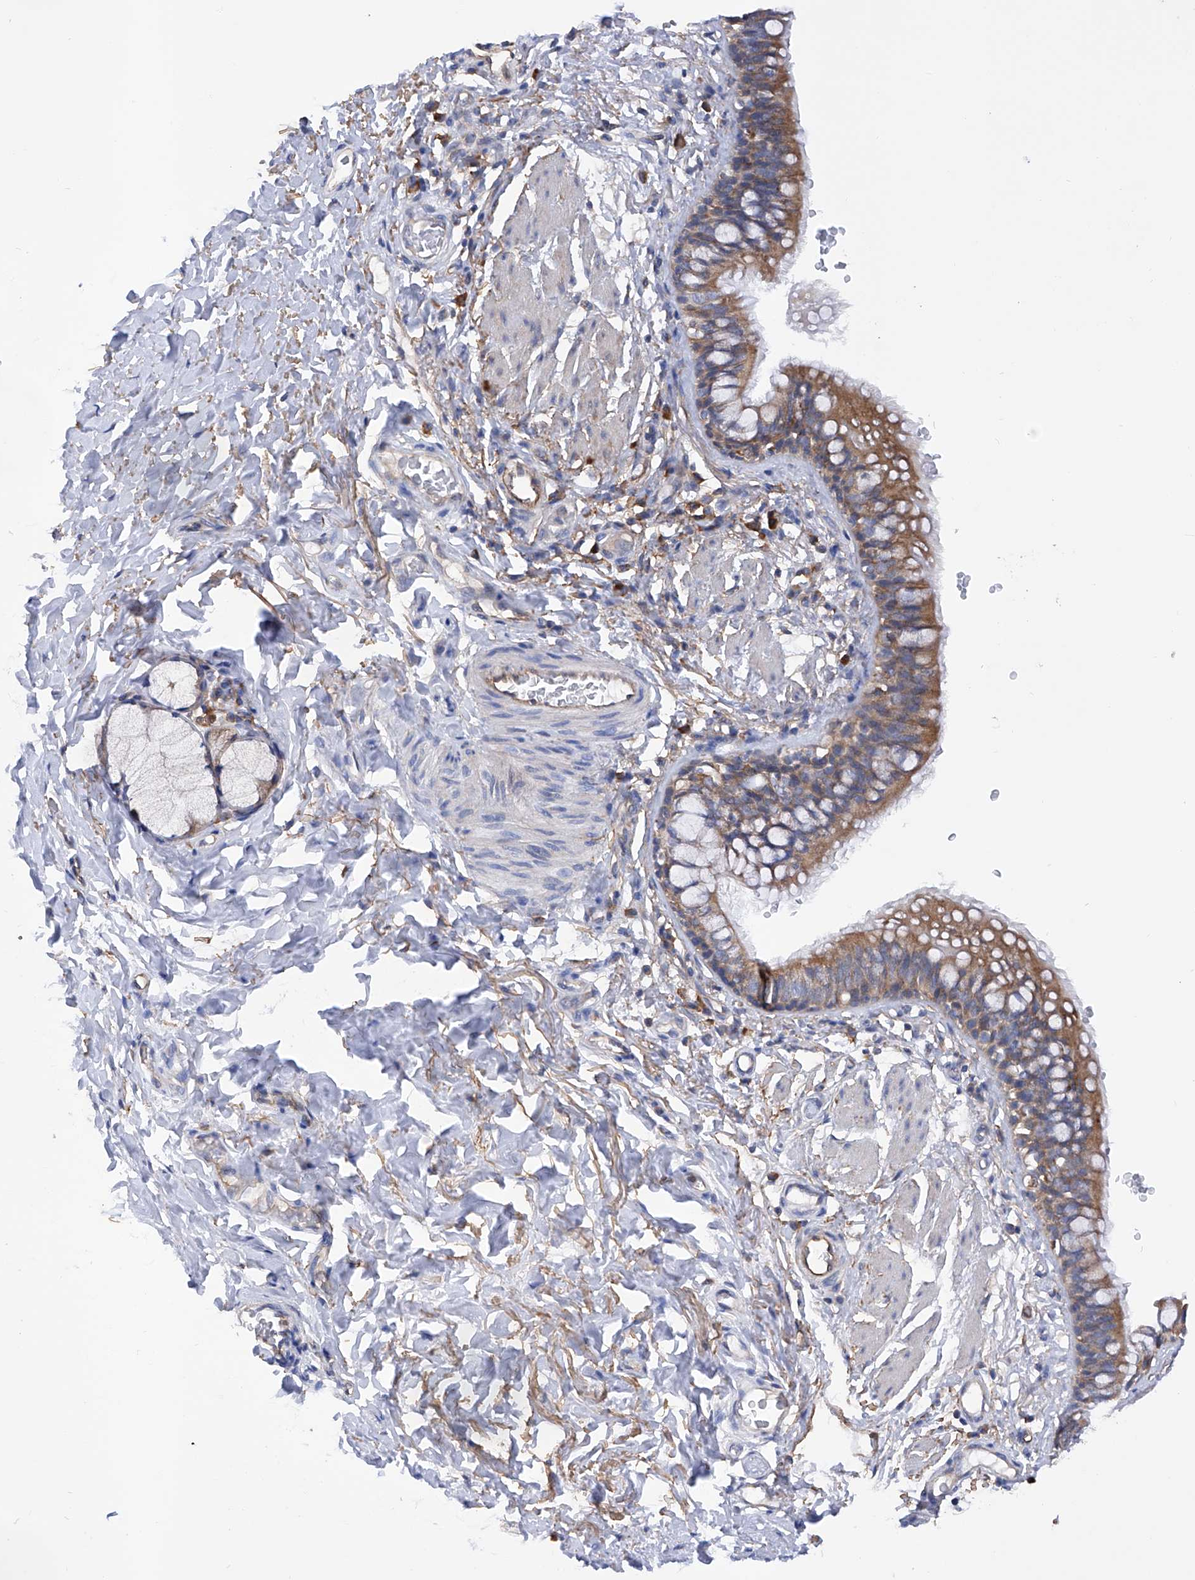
{"staining": {"intensity": "moderate", "quantity": ">75%", "location": "cytoplasmic/membranous"}, "tissue": "bronchus", "cell_type": "Respiratory epithelial cells", "image_type": "normal", "snomed": [{"axis": "morphology", "description": "Normal tissue, NOS"}, {"axis": "topography", "description": "Cartilage tissue"}, {"axis": "topography", "description": "Bronchus"}], "caption": "Immunohistochemistry staining of unremarkable bronchus, which displays medium levels of moderate cytoplasmic/membranous expression in approximately >75% of respiratory epithelial cells indicating moderate cytoplasmic/membranous protein expression. The staining was performed using DAB (brown) for protein detection and nuclei were counterstained in hematoxylin (blue).", "gene": "INPP5B", "patient": {"sex": "female", "age": 36}}